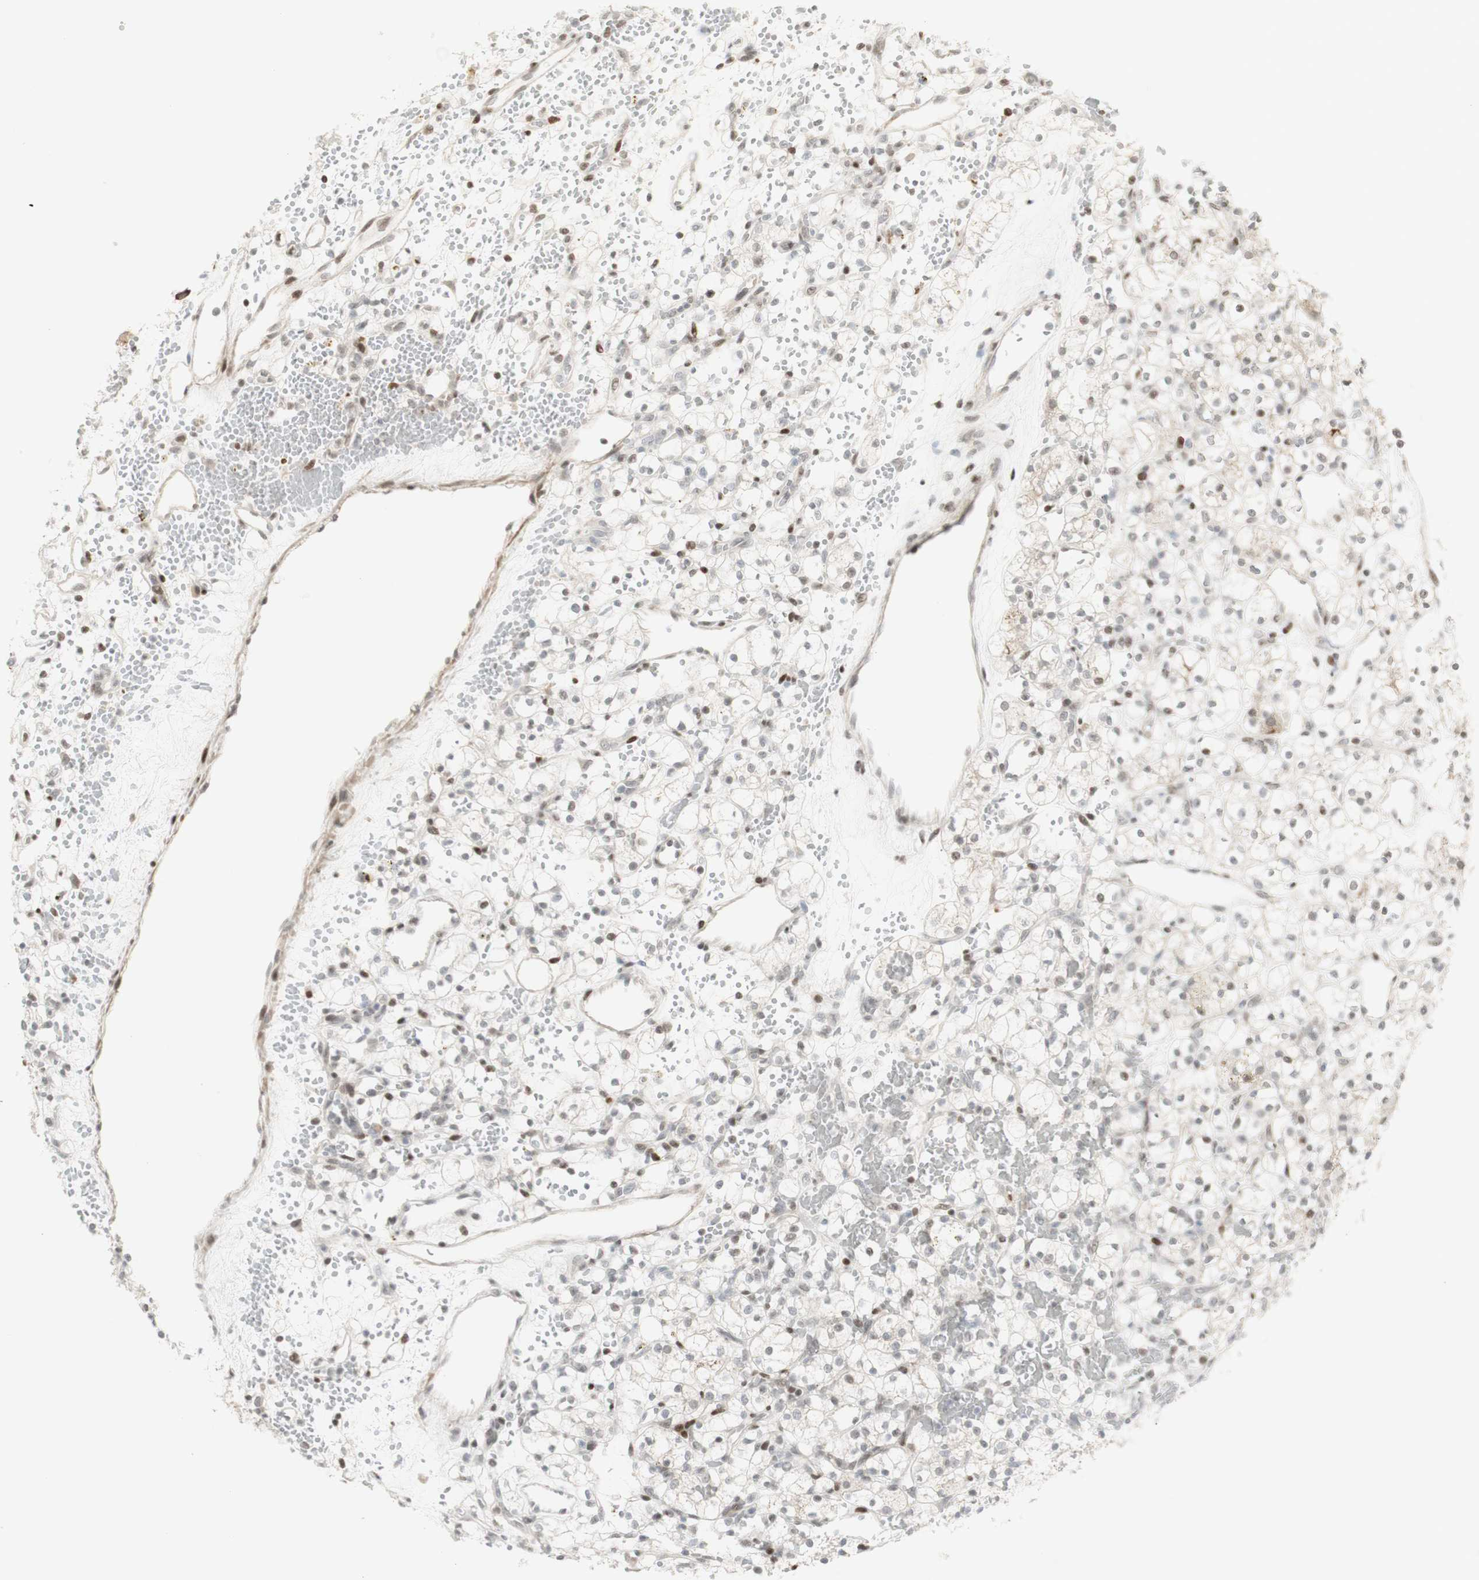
{"staining": {"intensity": "negative", "quantity": "none", "location": "none"}, "tissue": "renal cancer", "cell_type": "Tumor cells", "image_type": "cancer", "snomed": [{"axis": "morphology", "description": "Adenocarcinoma, NOS"}, {"axis": "topography", "description": "Kidney"}], "caption": "The photomicrograph displays no significant staining in tumor cells of adenocarcinoma (renal). Nuclei are stained in blue.", "gene": "C1orf116", "patient": {"sex": "female", "age": 60}}